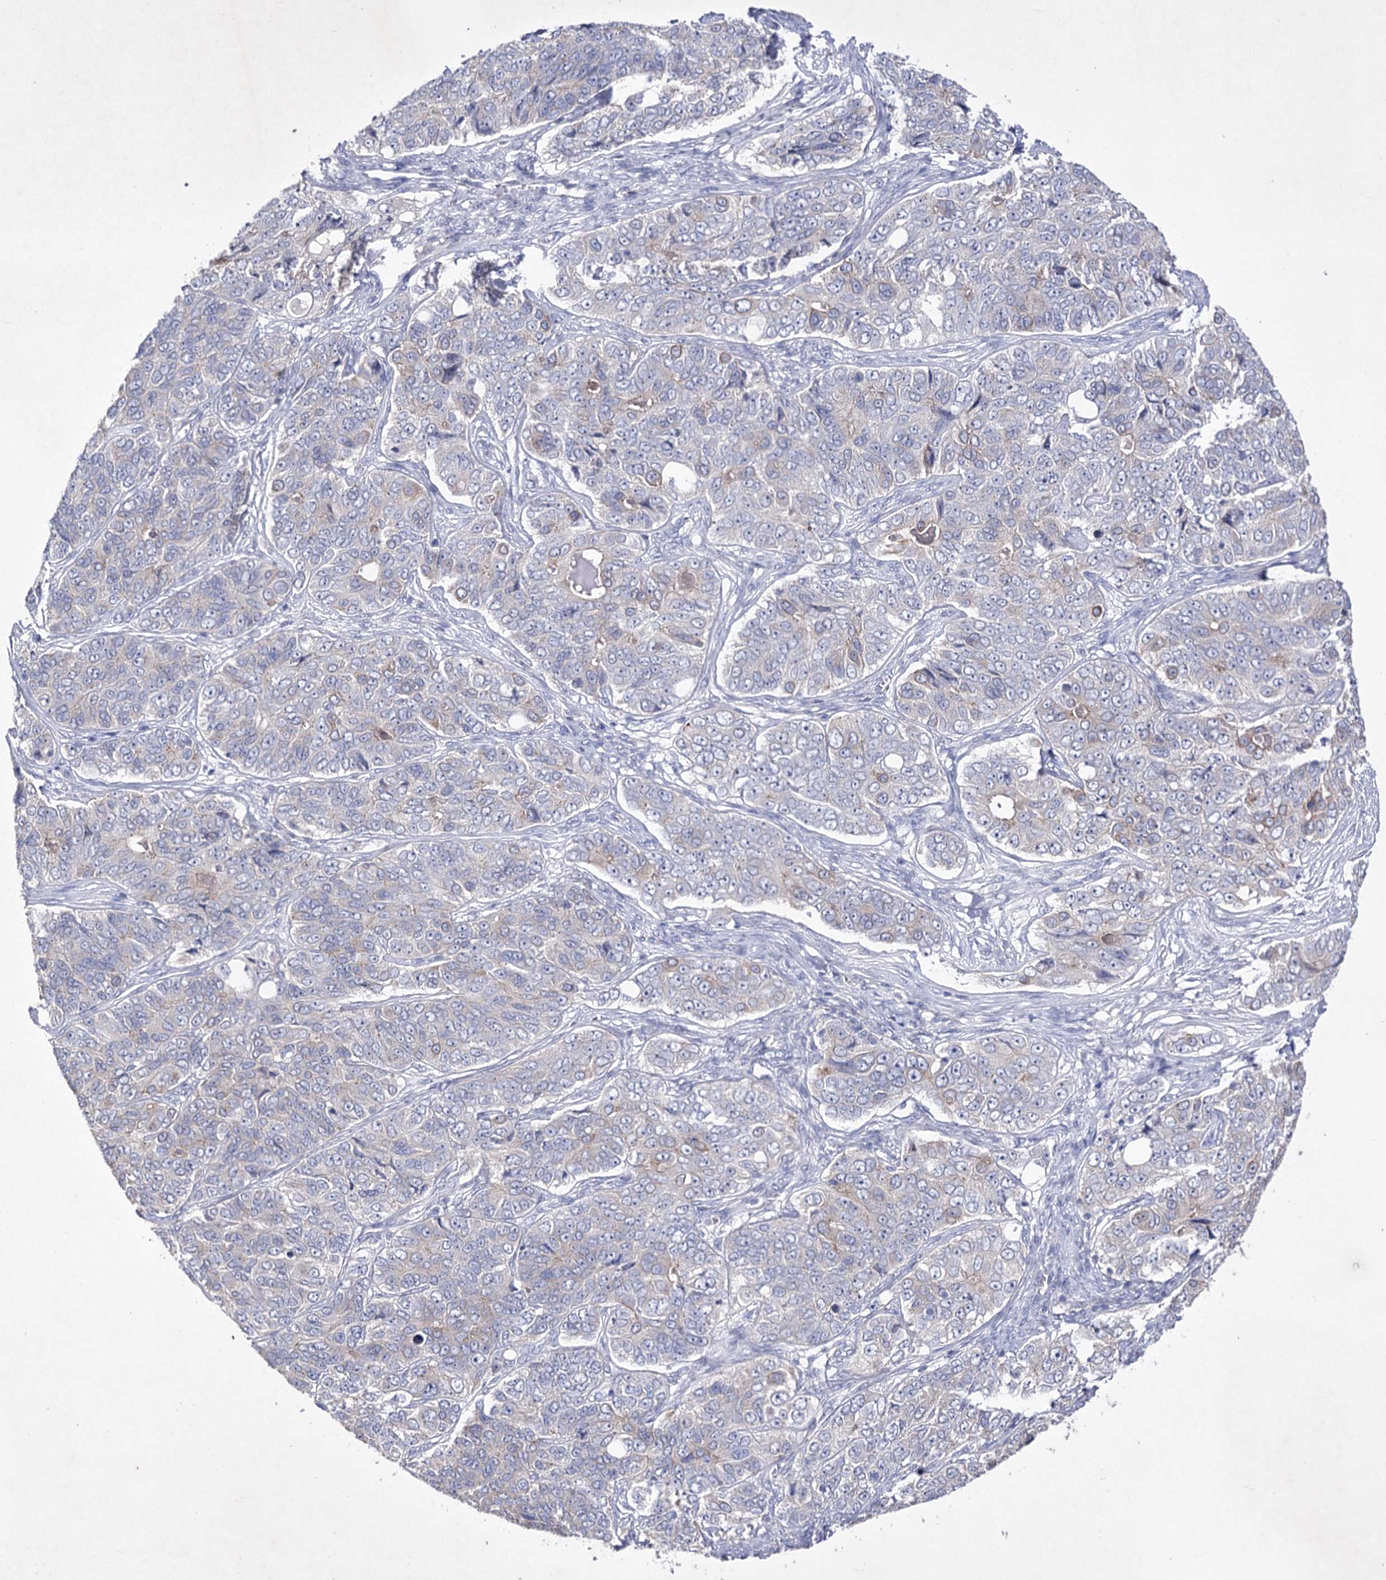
{"staining": {"intensity": "negative", "quantity": "none", "location": "none"}, "tissue": "ovarian cancer", "cell_type": "Tumor cells", "image_type": "cancer", "snomed": [{"axis": "morphology", "description": "Carcinoma, endometroid"}, {"axis": "topography", "description": "Ovary"}], "caption": "An image of ovarian cancer stained for a protein exhibits no brown staining in tumor cells. Nuclei are stained in blue.", "gene": "COX15", "patient": {"sex": "female", "age": 51}}